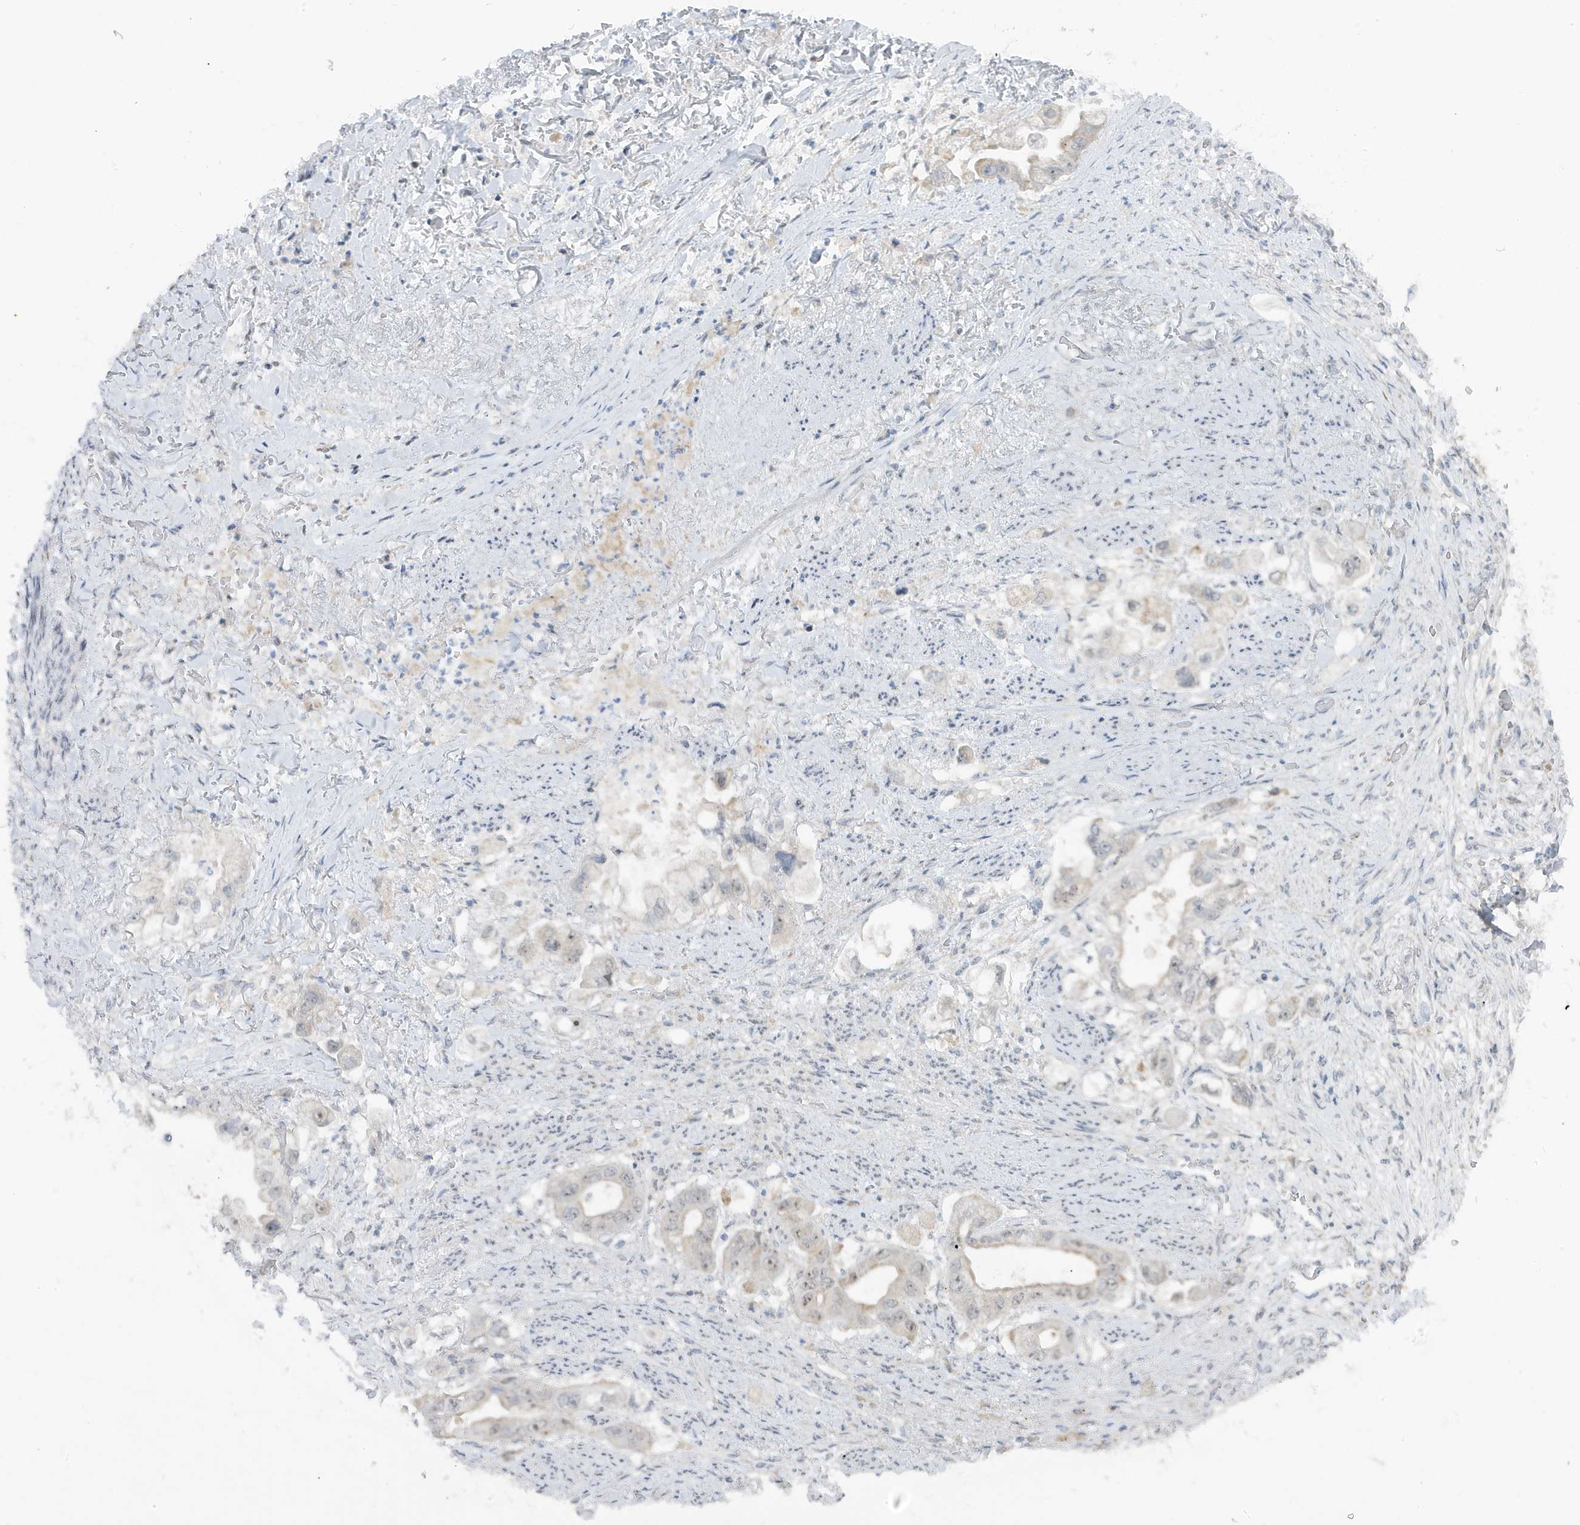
{"staining": {"intensity": "negative", "quantity": "none", "location": "none"}, "tissue": "stomach cancer", "cell_type": "Tumor cells", "image_type": "cancer", "snomed": [{"axis": "morphology", "description": "Adenocarcinoma, NOS"}, {"axis": "topography", "description": "Stomach"}], "caption": "High magnification brightfield microscopy of stomach cancer stained with DAB (brown) and counterstained with hematoxylin (blue): tumor cells show no significant positivity.", "gene": "TSEN15", "patient": {"sex": "male", "age": 62}}